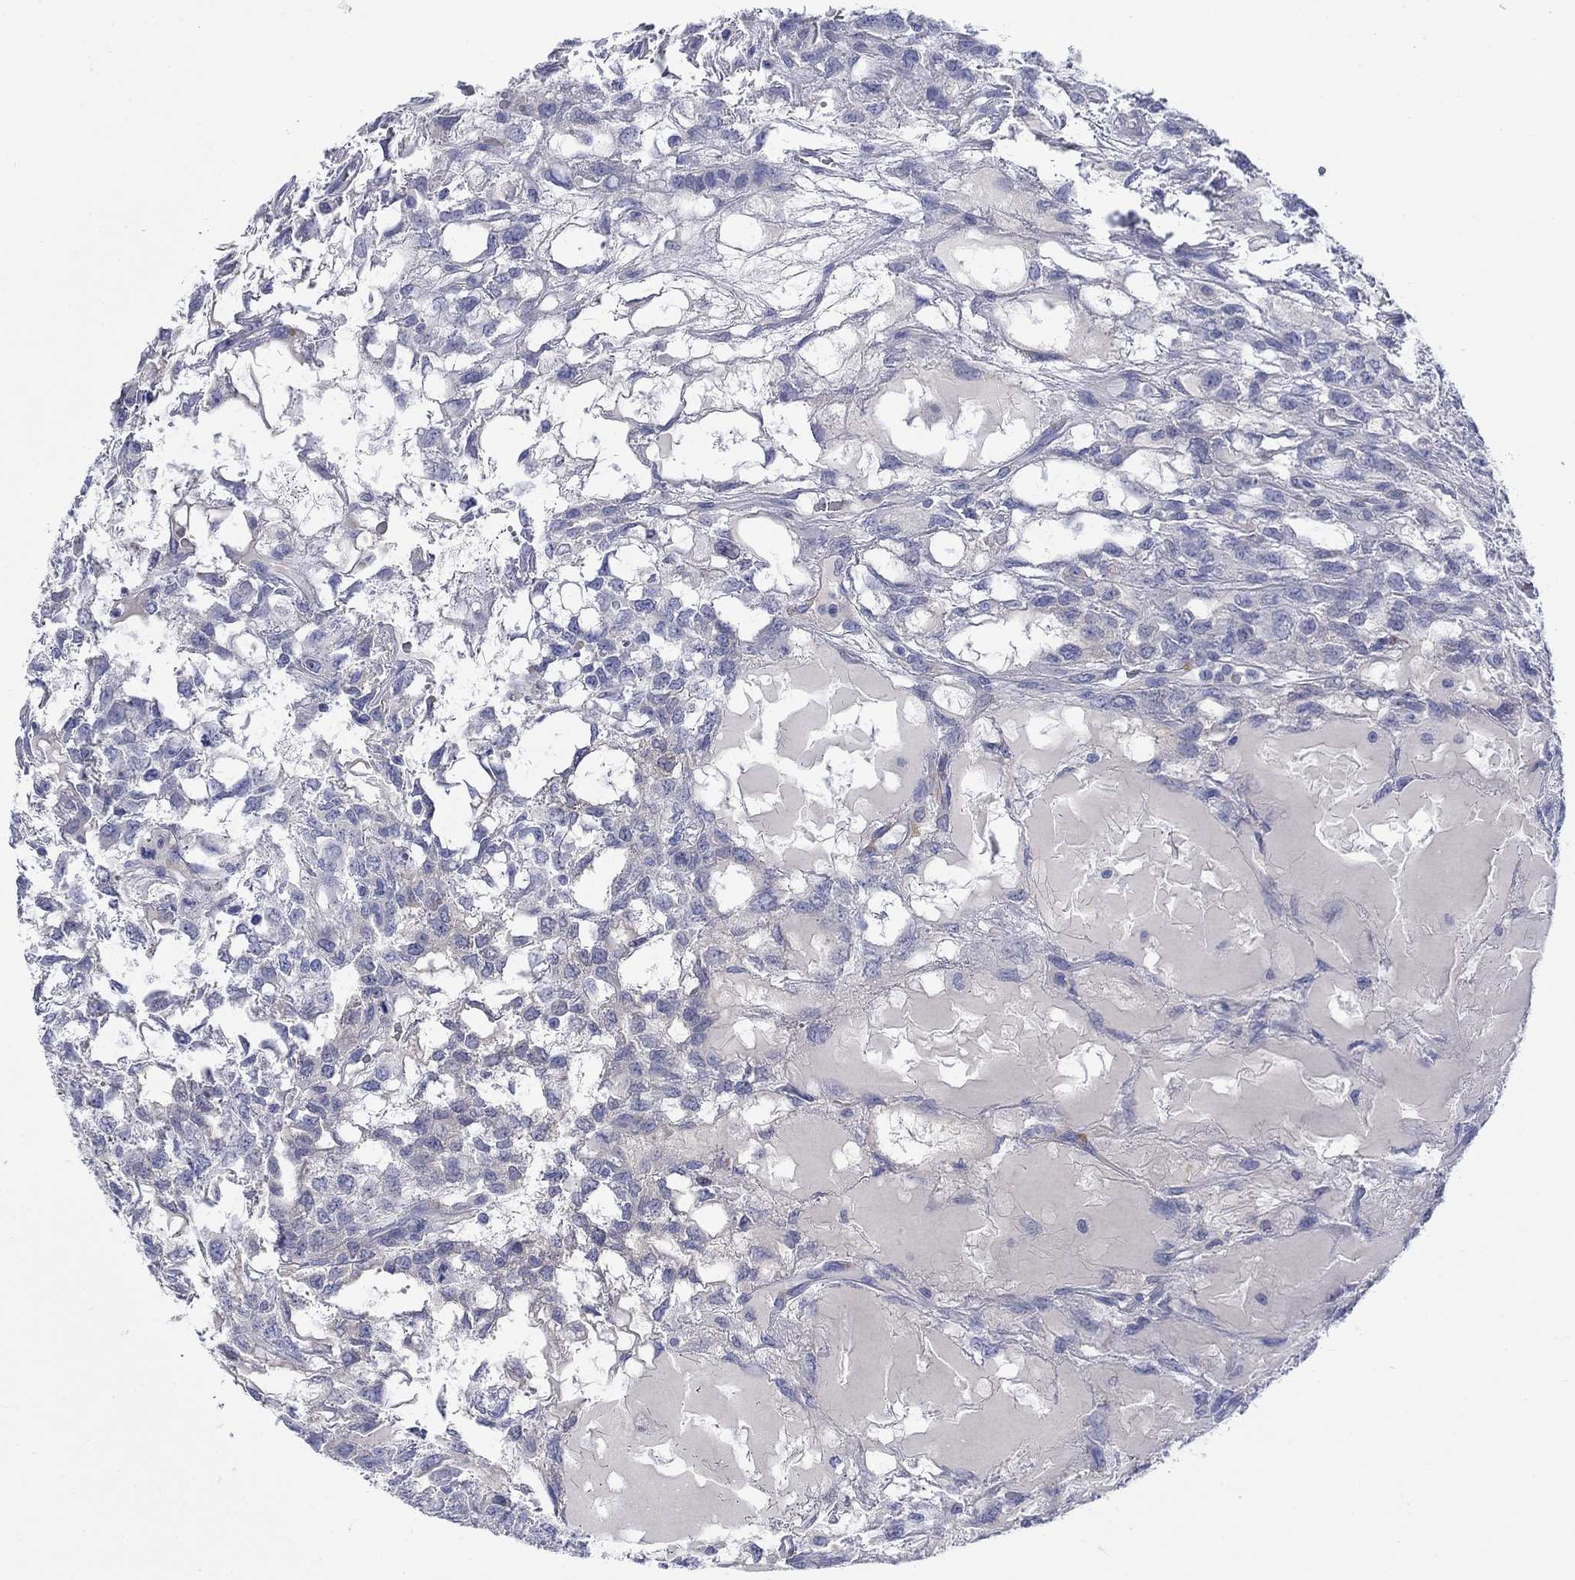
{"staining": {"intensity": "negative", "quantity": "none", "location": "none"}, "tissue": "testis cancer", "cell_type": "Tumor cells", "image_type": "cancer", "snomed": [{"axis": "morphology", "description": "Seminoma, NOS"}, {"axis": "topography", "description": "Testis"}], "caption": "Testis seminoma was stained to show a protein in brown. There is no significant positivity in tumor cells. (DAB immunohistochemistry, high magnification).", "gene": "PTPRZ1", "patient": {"sex": "male", "age": 52}}